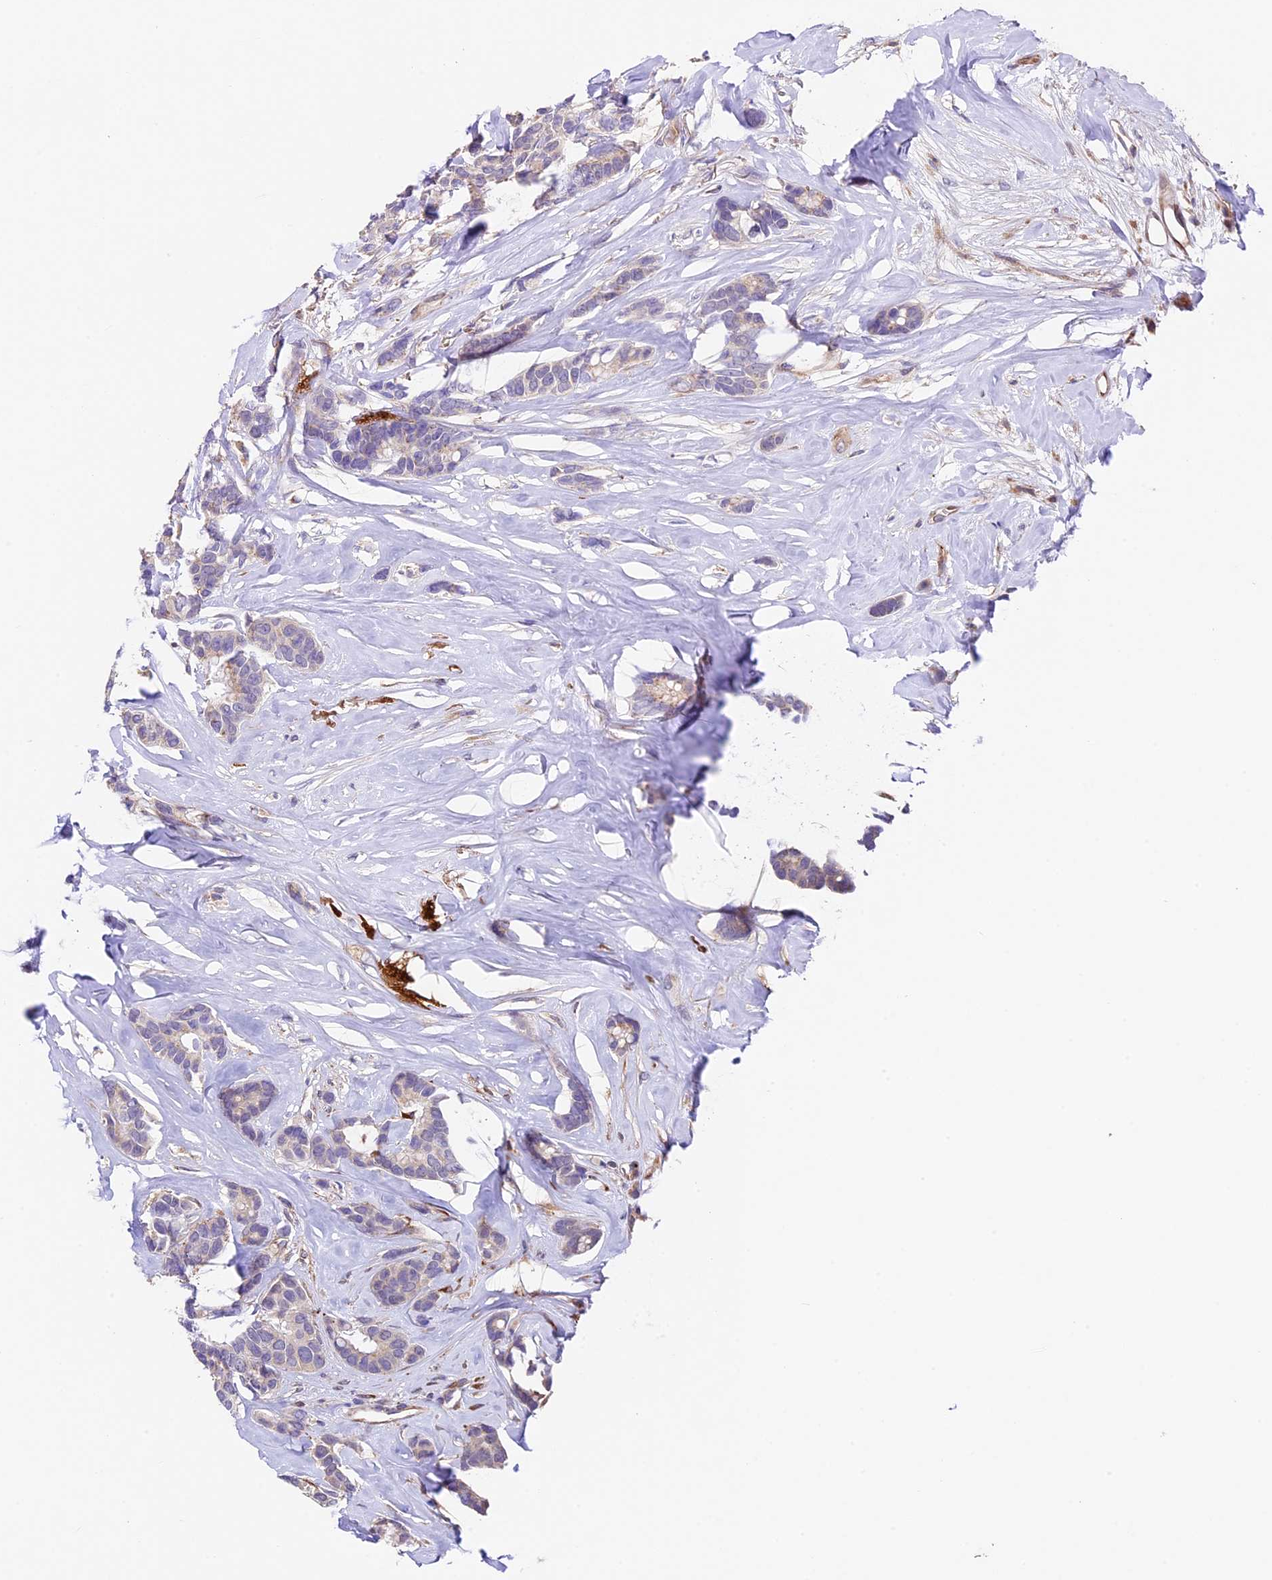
{"staining": {"intensity": "negative", "quantity": "none", "location": "none"}, "tissue": "breast cancer", "cell_type": "Tumor cells", "image_type": "cancer", "snomed": [{"axis": "morphology", "description": "Duct carcinoma"}, {"axis": "topography", "description": "Breast"}], "caption": "The IHC image has no significant expression in tumor cells of breast cancer (infiltrating ductal carcinoma) tissue.", "gene": "LSM7", "patient": {"sex": "female", "age": 87}}